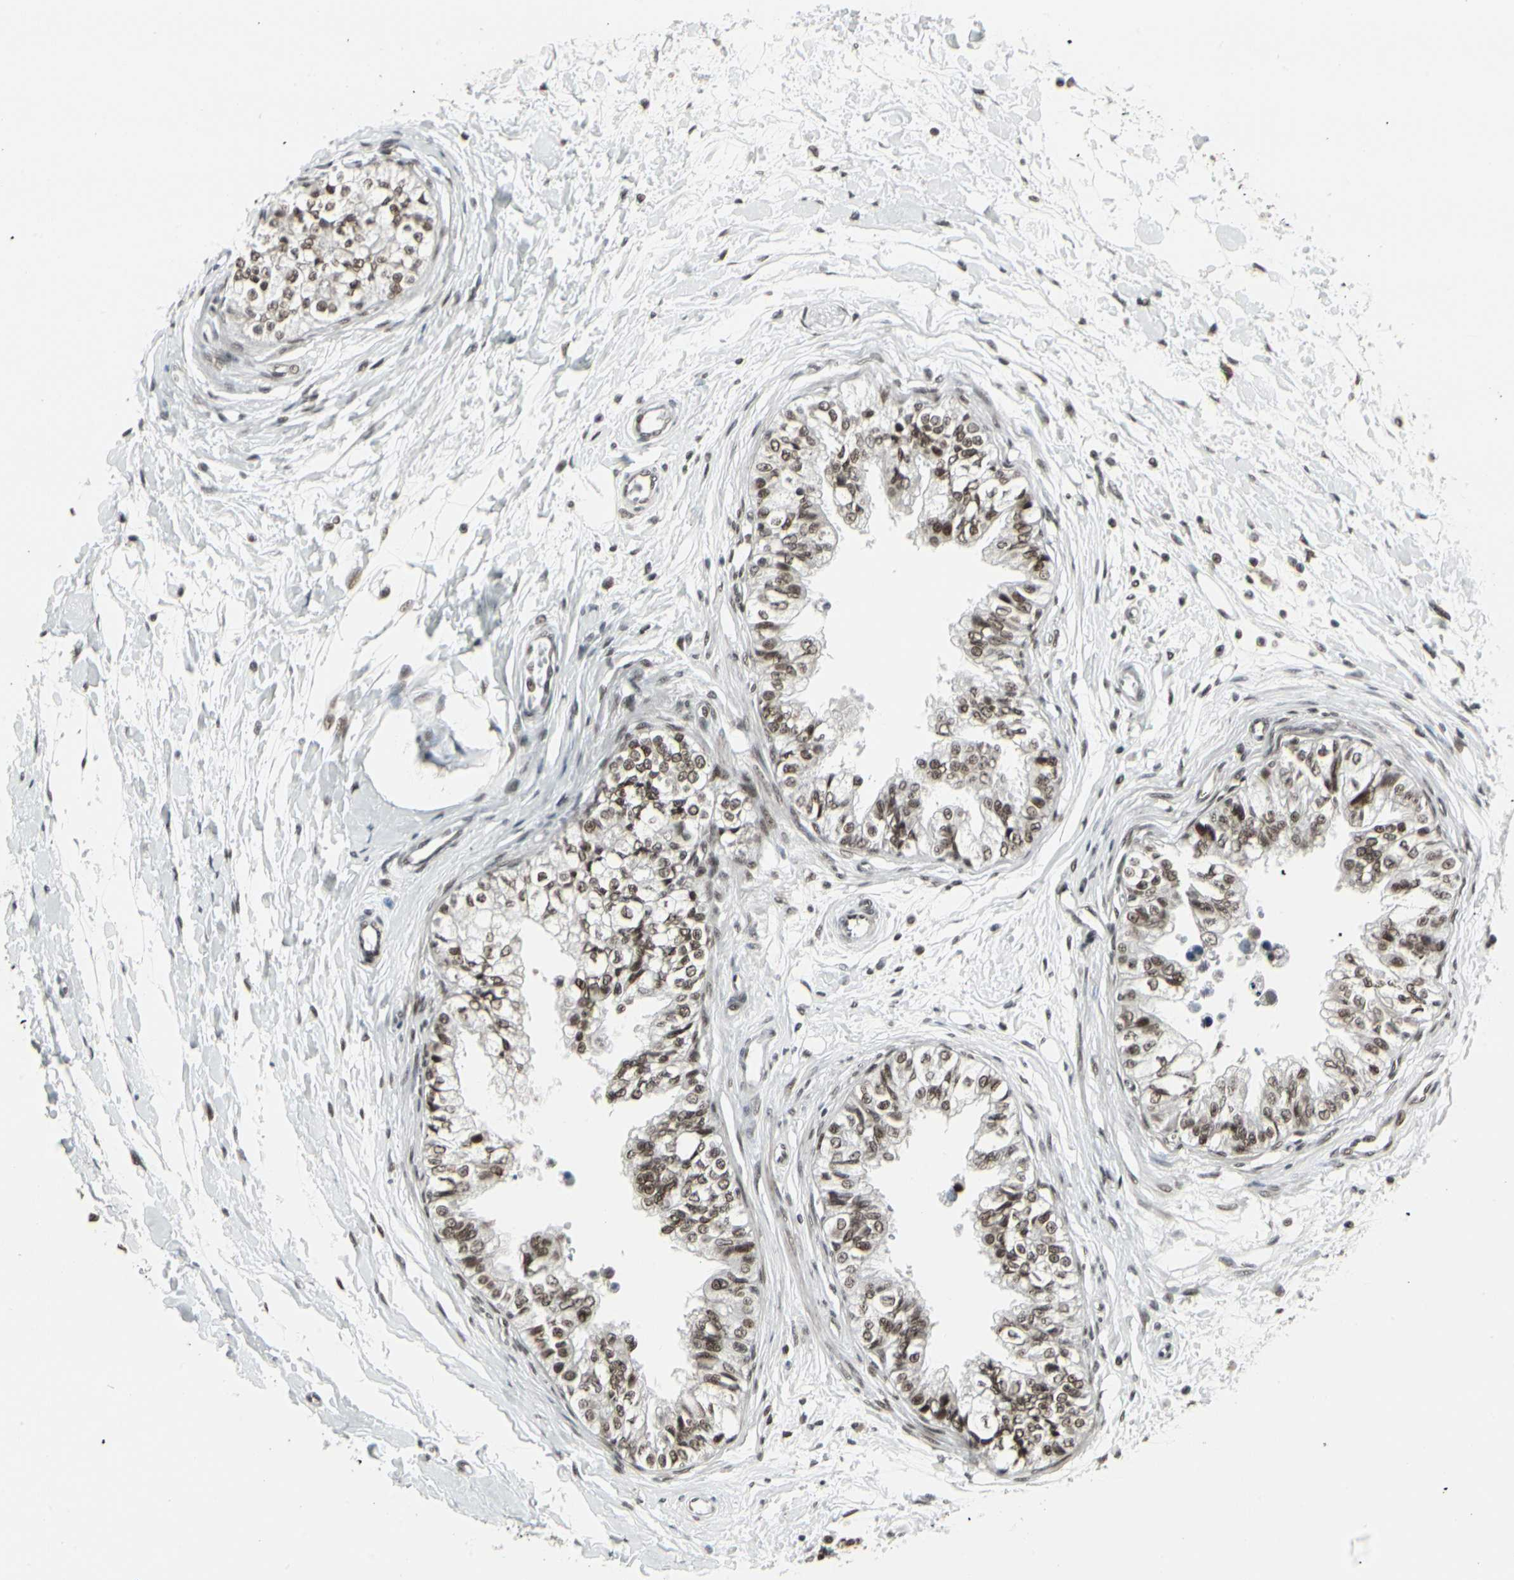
{"staining": {"intensity": "moderate", "quantity": ">75%", "location": "nuclear"}, "tissue": "epididymis", "cell_type": "Glandular cells", "image_type": "normal", "snomed": [{"axis": "morphology", "description": "Normal tissue, NOS"}, {"axis": "morphology", "description": "Adenocarcinoma, metastatic, NOS"}, {"axis": "topography", "description": "Testis"}, {"axis": "topography", "description": "Epididymis"}], "caption": "High-power microscopy captured an IHC micrograph of benign epididymis, revealing moderate nuclear positivity in about >75% of glandular cells.", "gene": "HMG20A", "patient": {"sex": "male", "age": 26}}